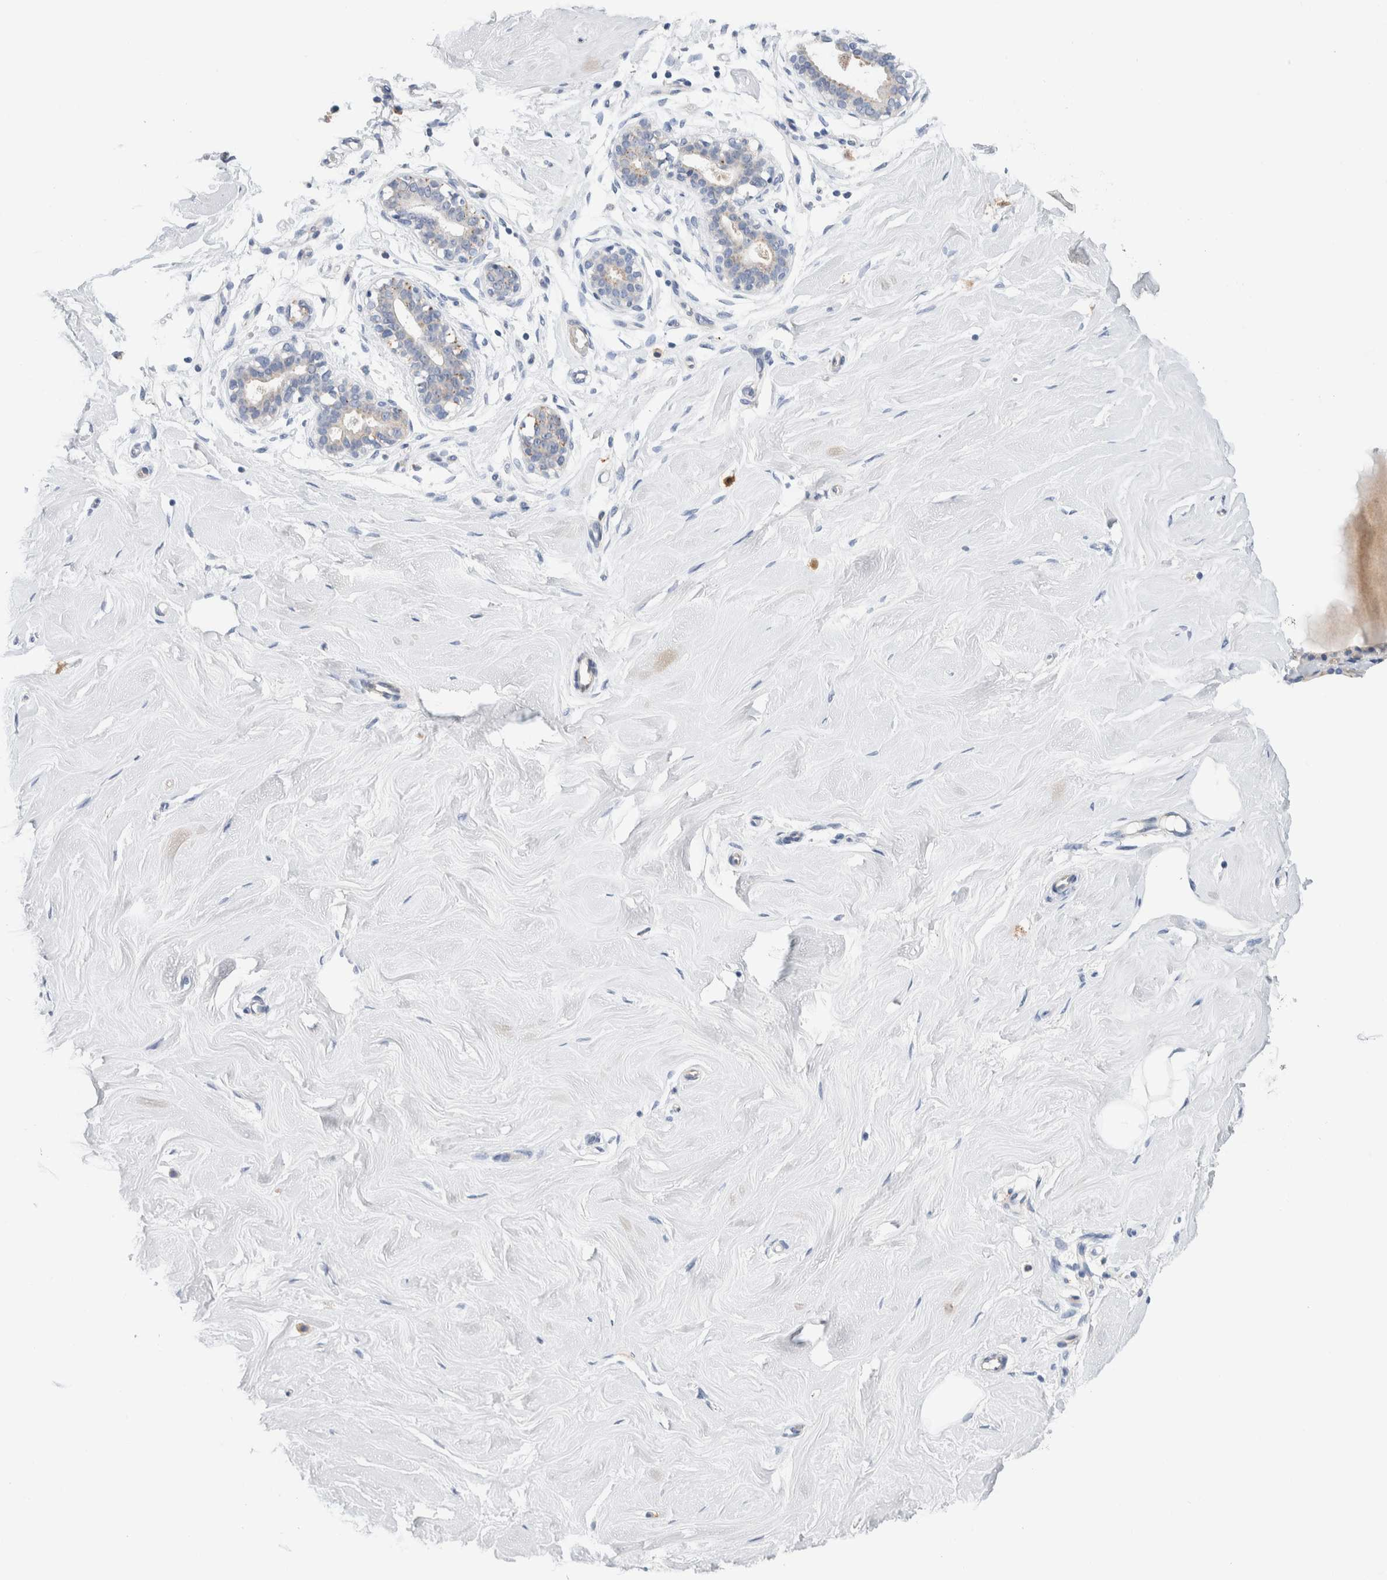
{"staining": {"intensity": "negative", "quantity": "none", "location": "none"}, "tissue": "breast", "cell_type": "Adipocytes", "image_type": "normal", "snomed": [{"axis": "morphology", "description": "Normal tissue, NOS"}, {"axis": "topography", "description": "Breast"}], "caption": "This is an immunohistochemistry (IHC) image of benign breast. There is no staining in adipocytes.", "gene": "METRNL", "patient": {"sex": "female", "age": 23}}